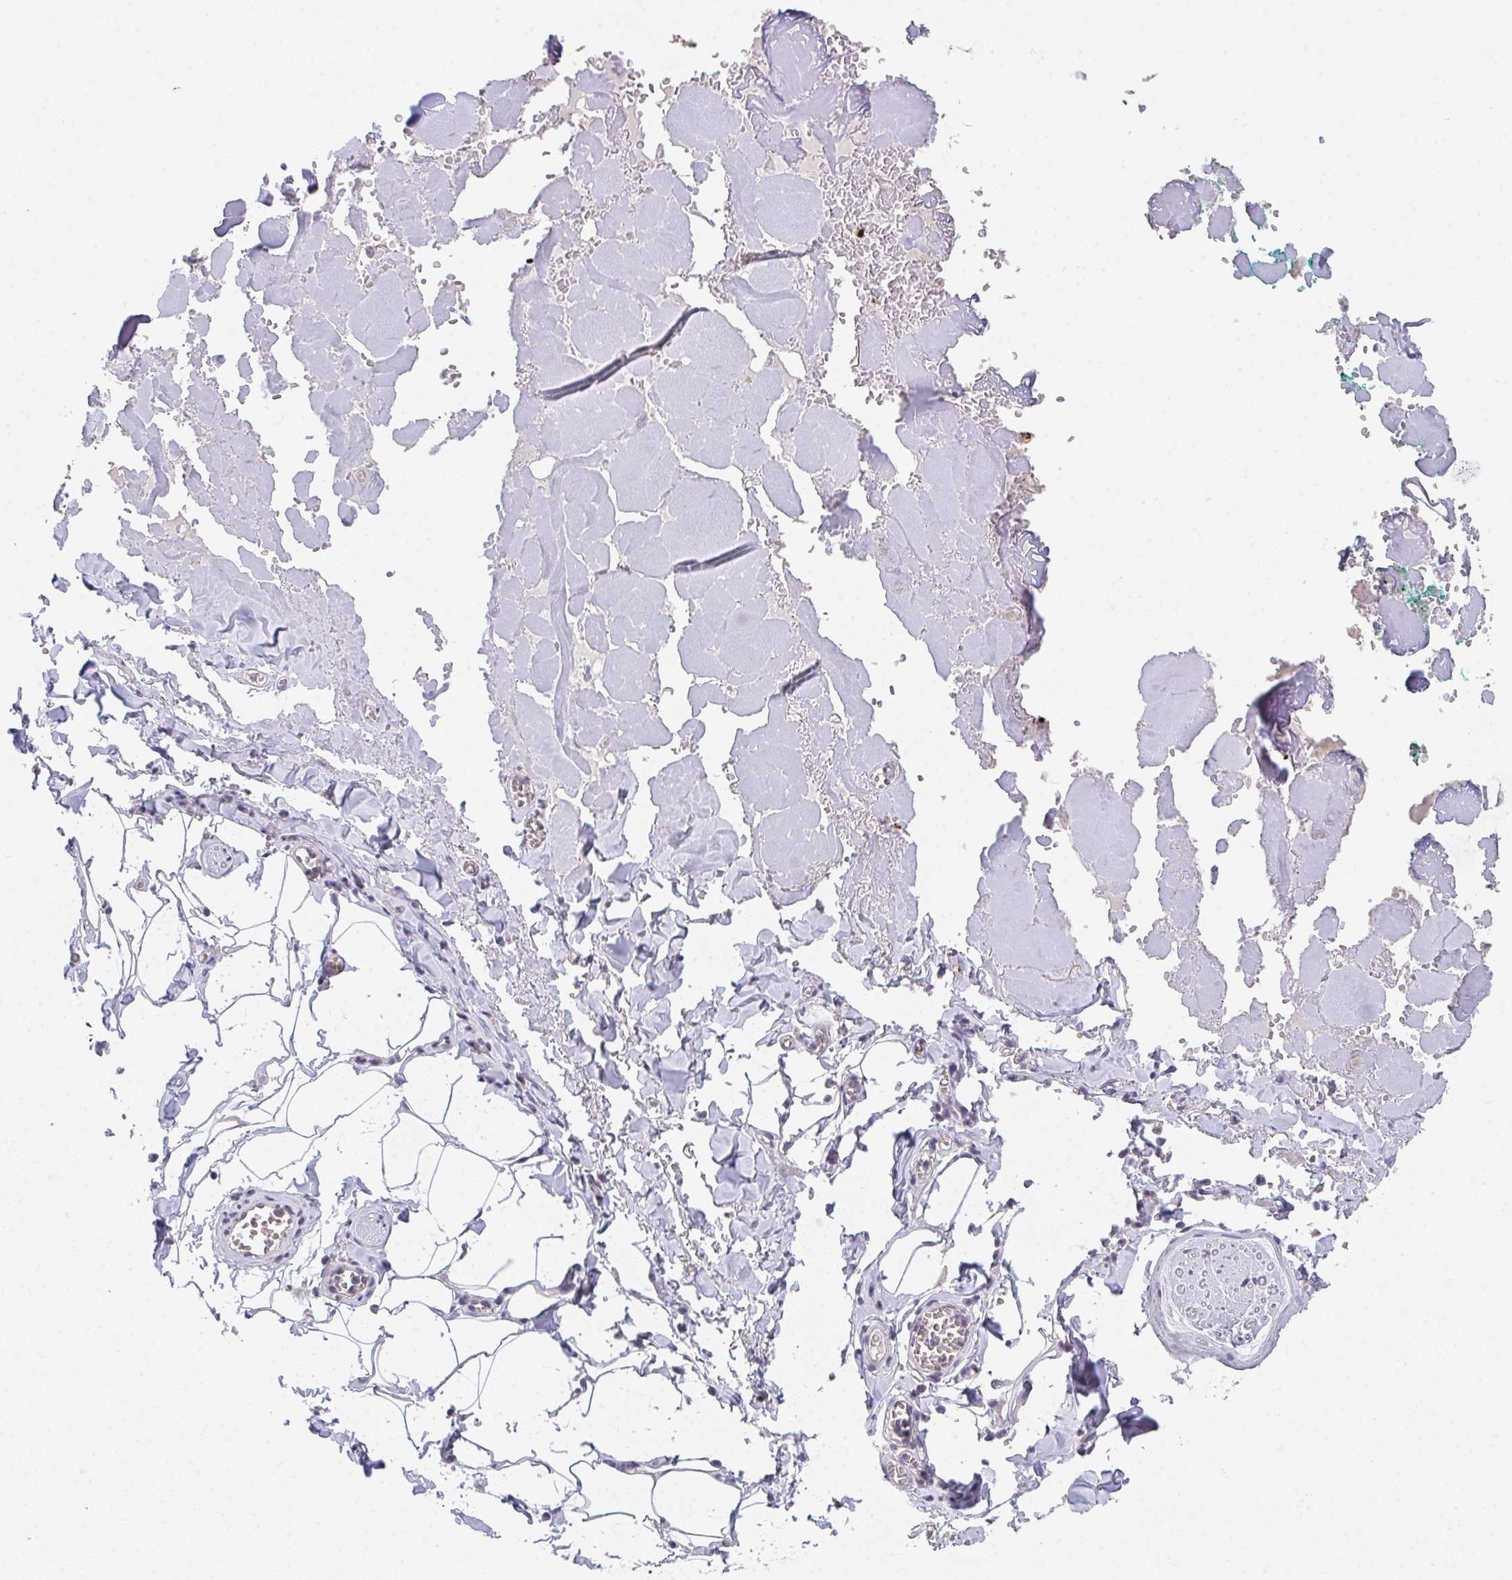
{"staining": {"intensity": "negative", "quantity": "none", "location": "none"}, "tissue": "adipose tissue", "cell_type": "Adipocytes", "image_type": "normal", "snomed": [{"axis": "morphology", "description": "Normal tissue, NOS"}, {"axis": "topography", "description": "Vulva"}, {"axis": "topography", "description": "Peripheral nerve tissue"}], "caption": "The micrograph demonstrates no staining of adipocytes in benign adipose tissue.", "gene": "TSPAN31", "patient": {"sex": "female", "age": 66}}